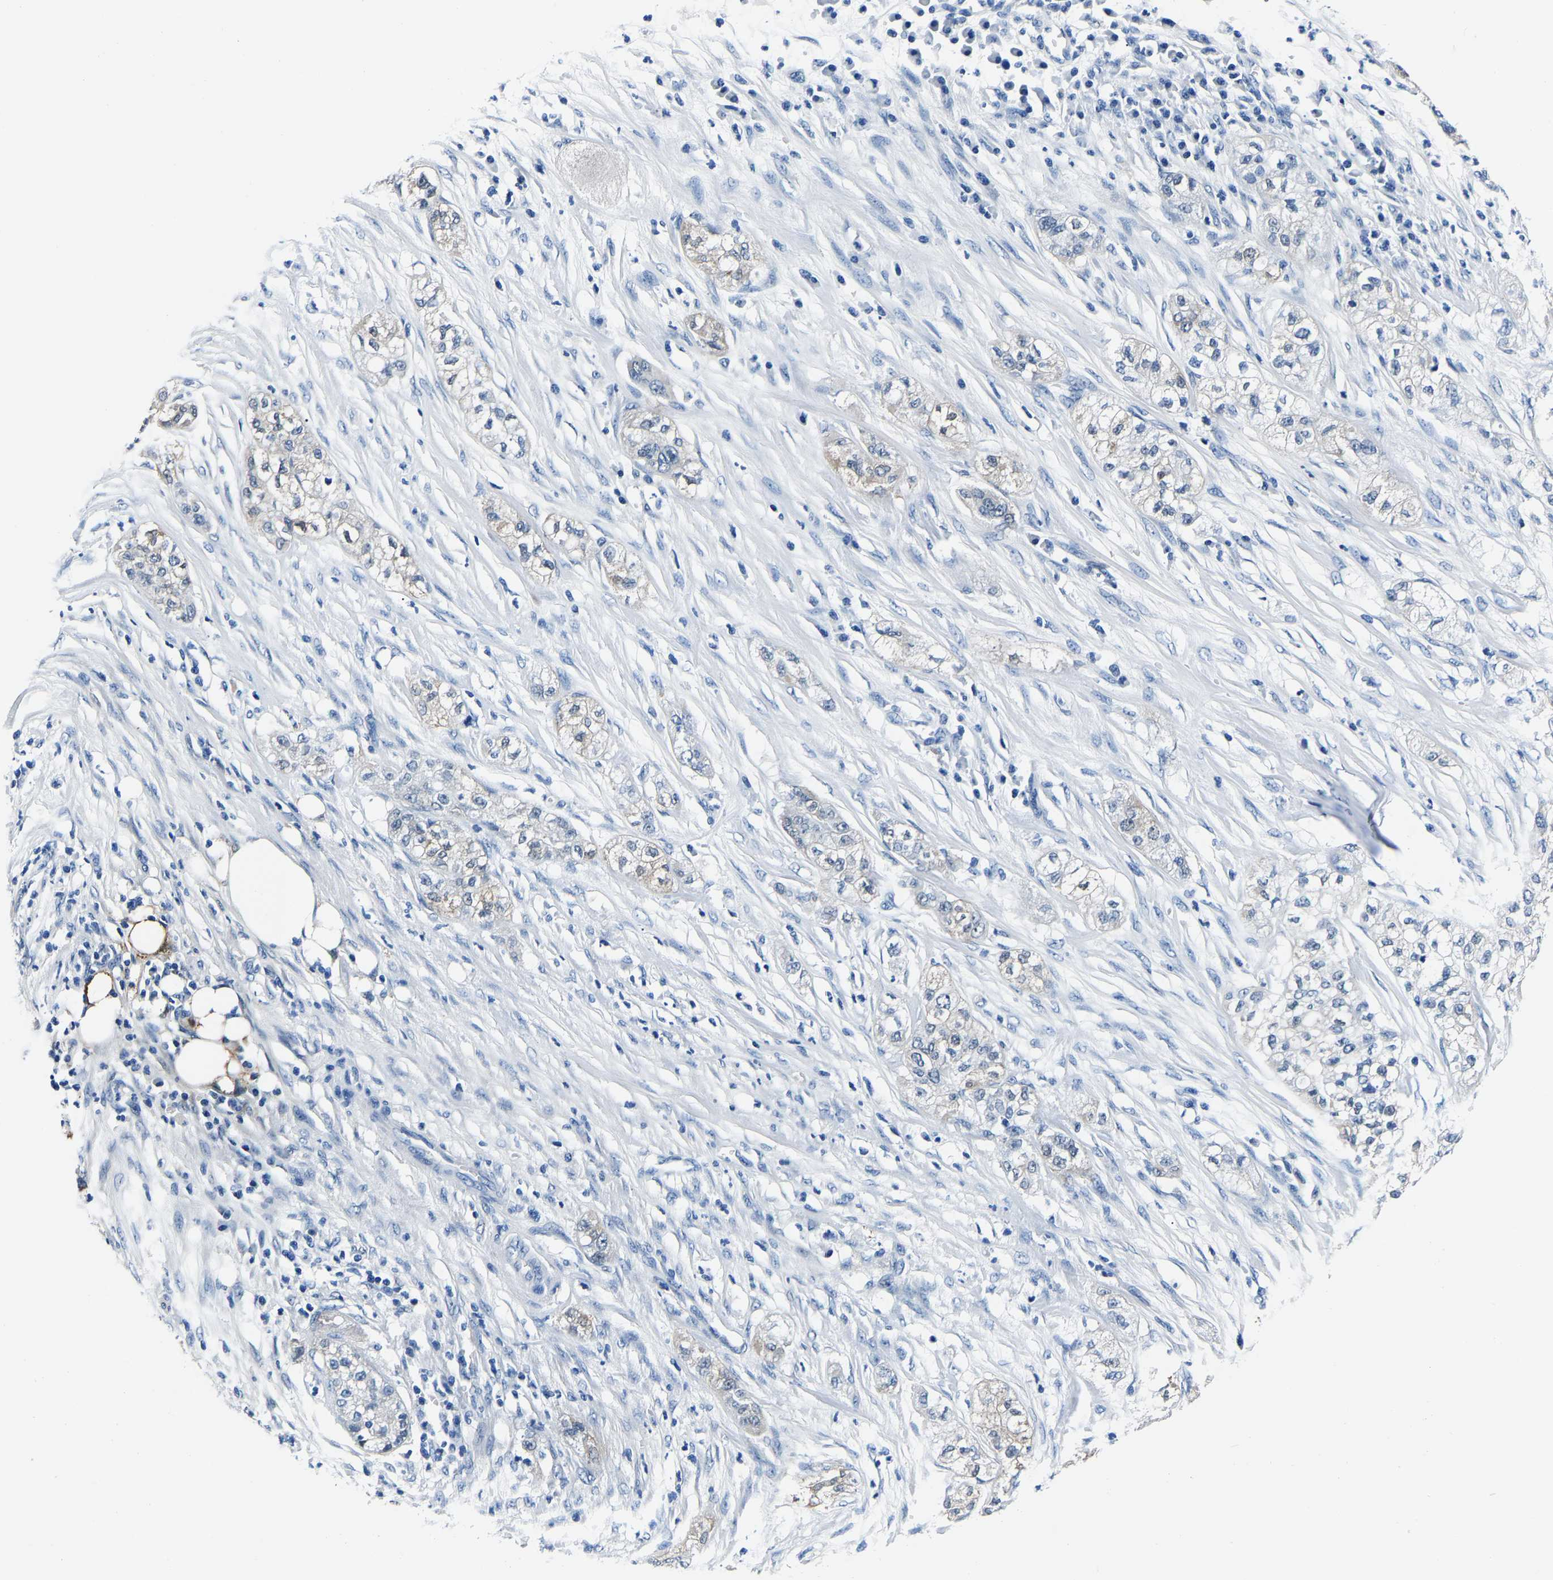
{"staining": {"intensity": "weak", "quantity": "<25%", "location": "cytoplasmic/membranous"}, "tissue": "pancreatic cancer", "cell_type": "Tumor cells", "image_type": "cancer", "snomed": [{"axis": "morphology", "description": "Adenocarcinoma, NOS"}, {"axis": "topography", "description": "Pancreas"}], "caption": "Tumor cells are negative for brown protein staining in pancreatic cancer (adenocarcinoma).", "gene": "ACO1", "patient": {"sex": "female", "age": 78}}